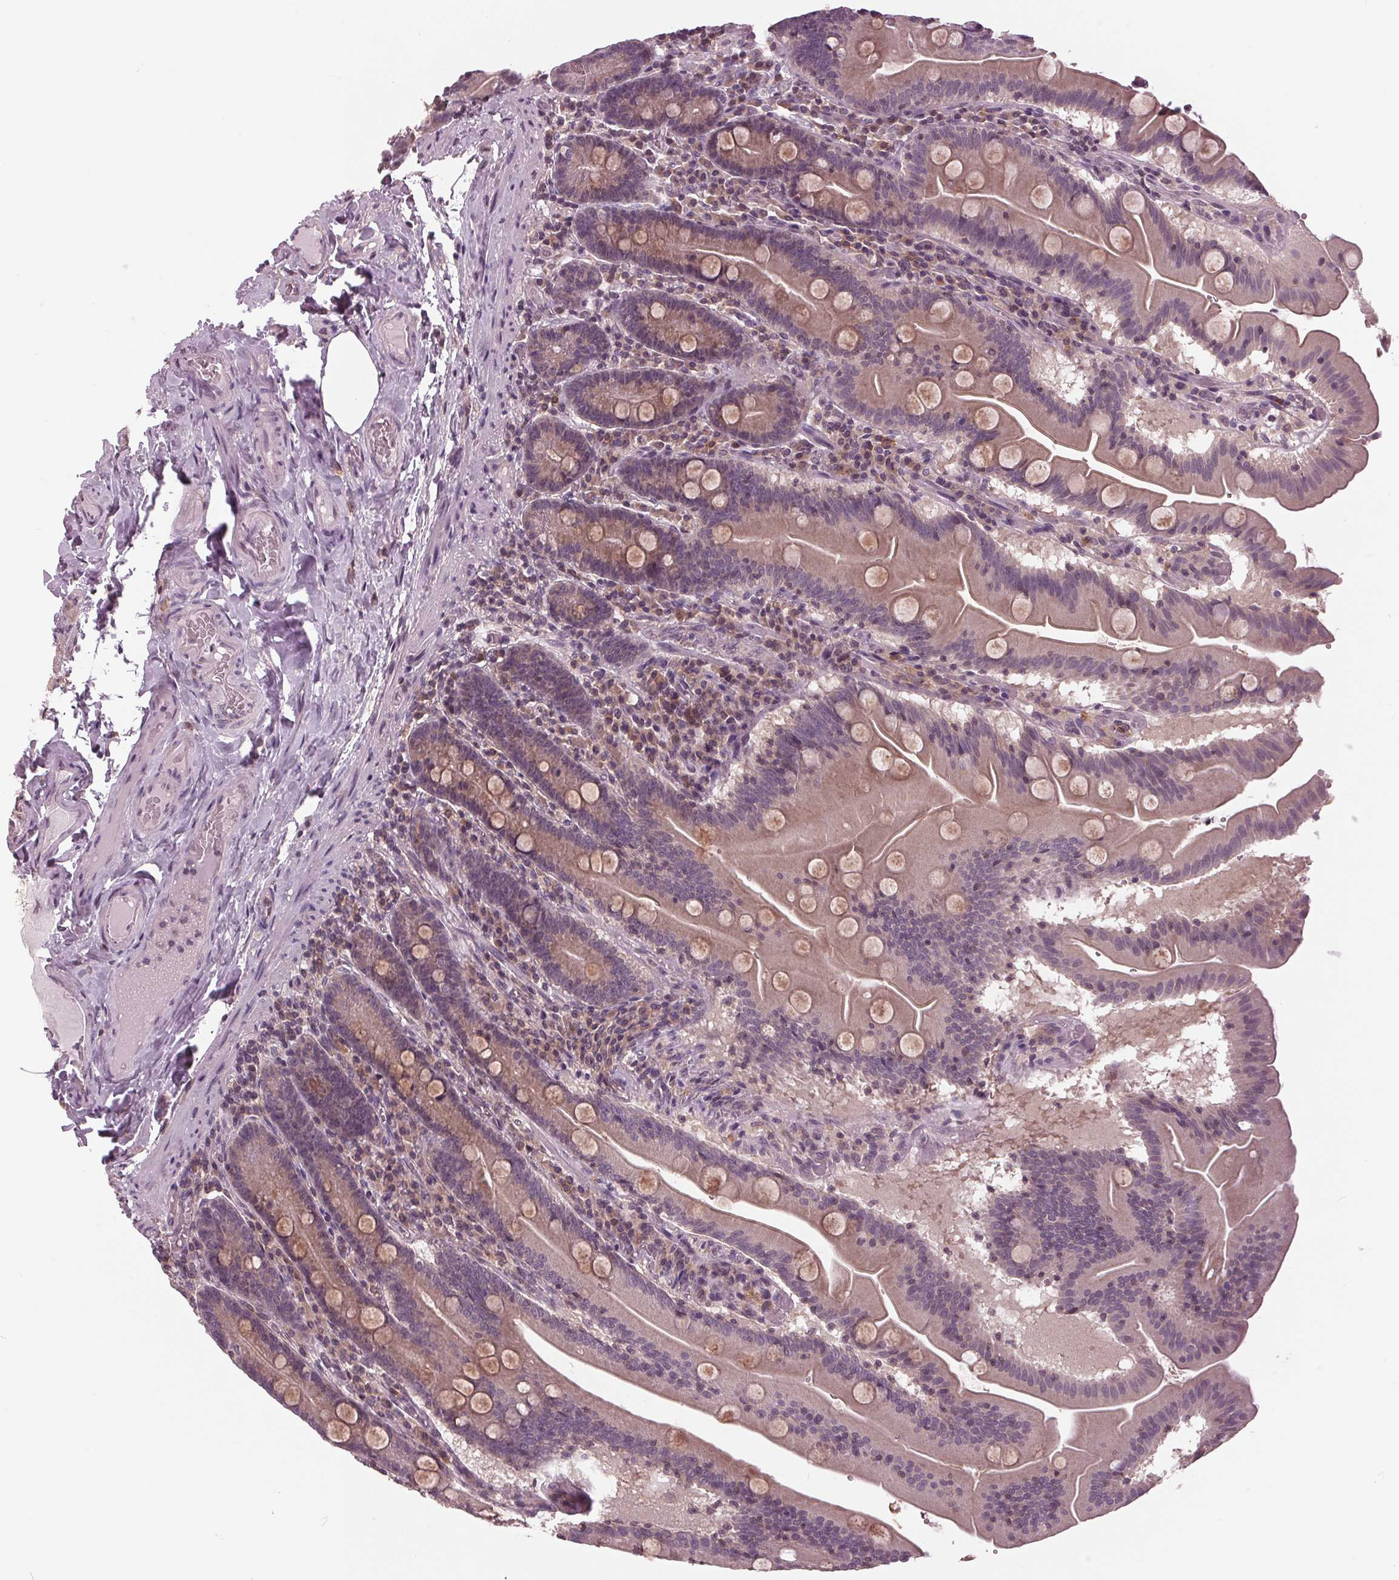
{"staining": {"intensity": "weak", "quantity": "25%-75%", "location": "cytoplasmic/membranous"}, "tissue": "small intestine", "cell_type": "Glandular cells", "image_type": "normal", "snomed": [{"axis": "morphology", "description": "Normal tissue, NOS"}, {"axis": "topography", "description": "Small intestine"}], "caption": "Human small intestine stained for a protein (brown) displays weak cytoplasmic/membranous positive positivity in about 25%-75% of glandular cells.", "gene": "SIGLEC6", "patient": {"sex": "male", "age": 37}}